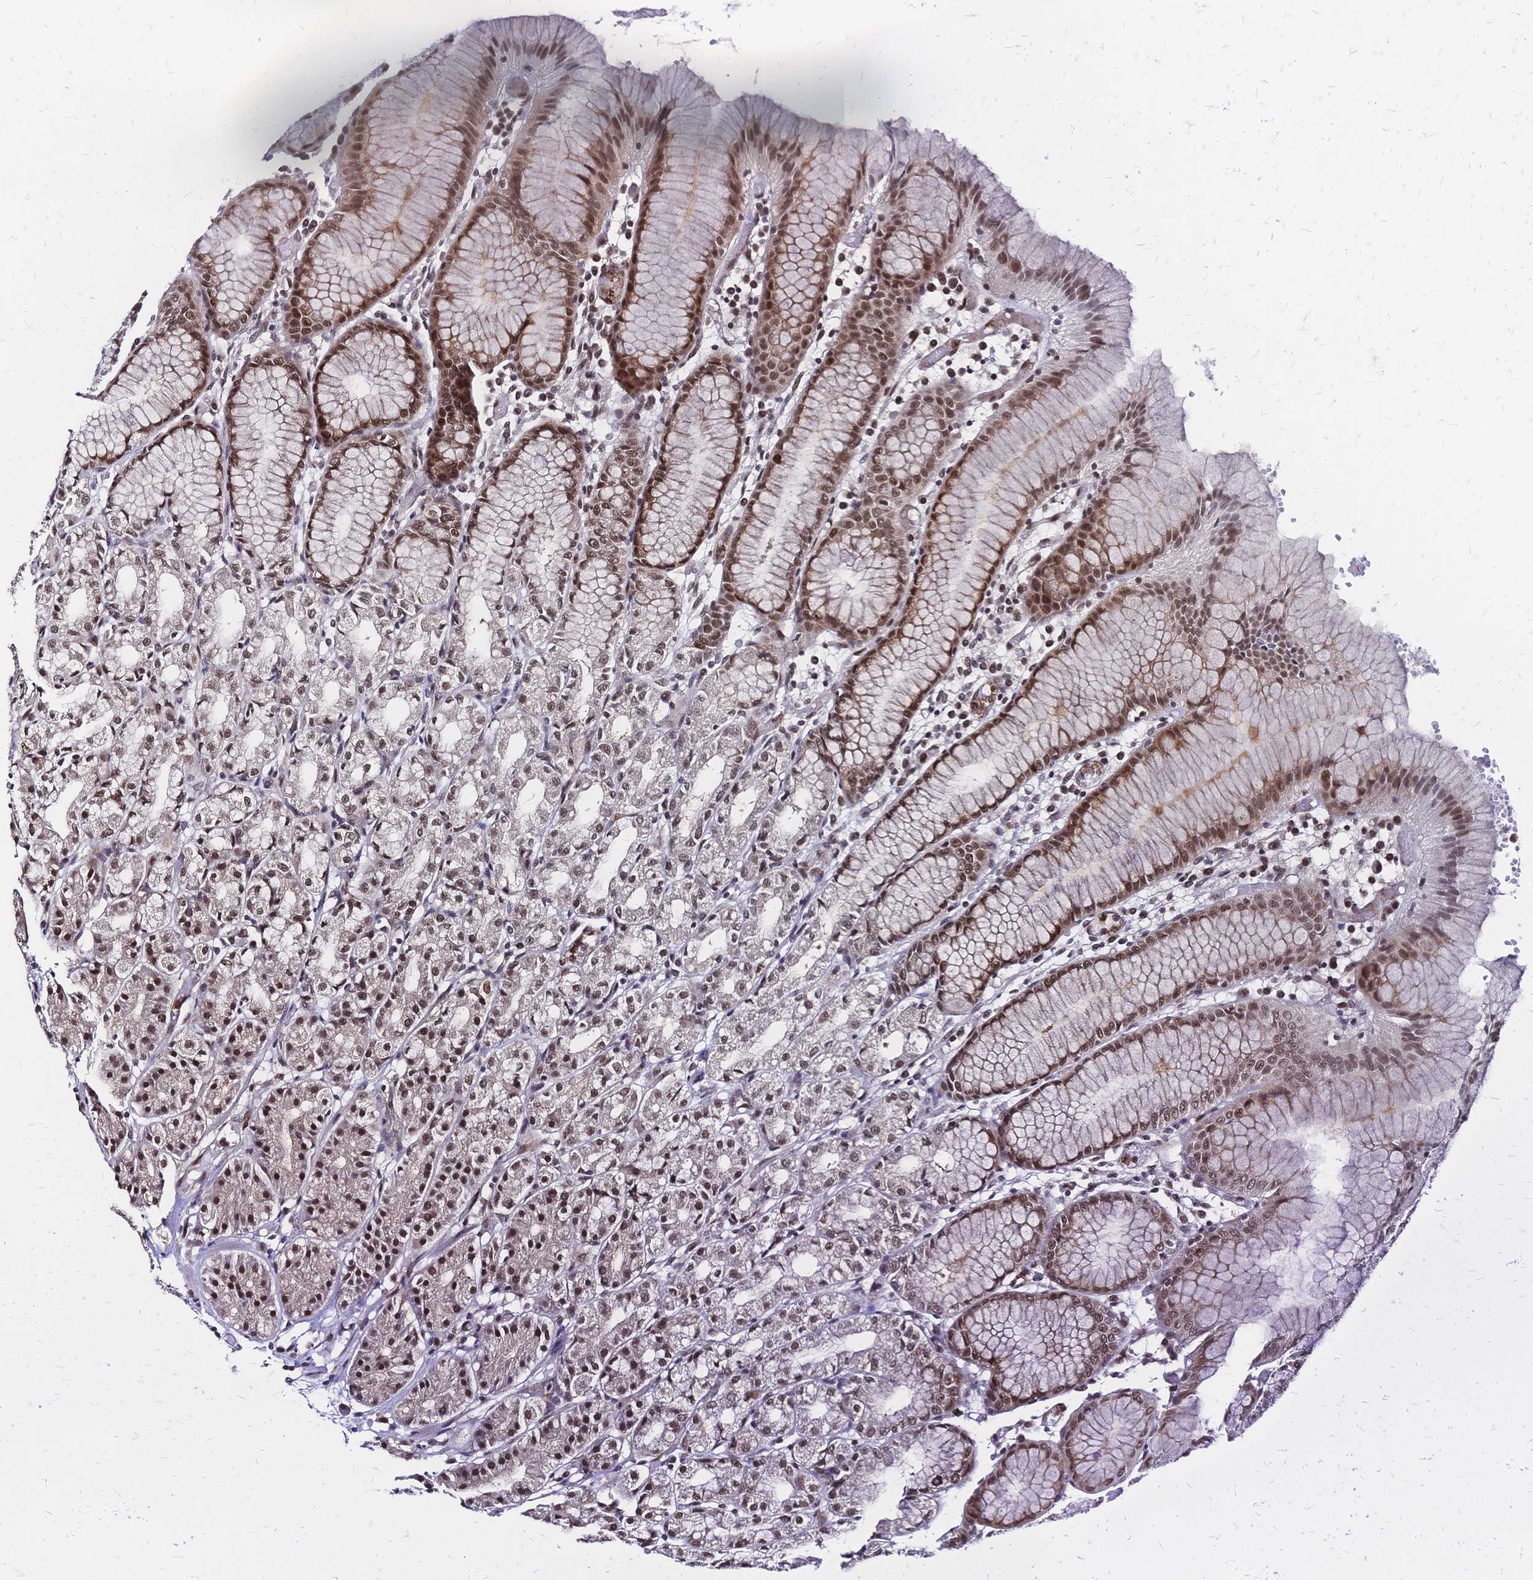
{"staining": {"intensity": "moderate", "quantity": ">75%", "location": "nuclear"}, "tissue": "stomach", "cell_type": "Glandular cells", "image_type": "normal", "snomed": [{"axis": "morphology", "description": "Normal tissue, NOS"}, {"axis": "topography", "description": "Stomach"}], "caption": "This is a micrograph of IHC staining of benign stomach, which shows moderate expression in the nuclear of glandular cells.", "gene": "NELFA", "patient": {"sex": "female", "age": 57}}